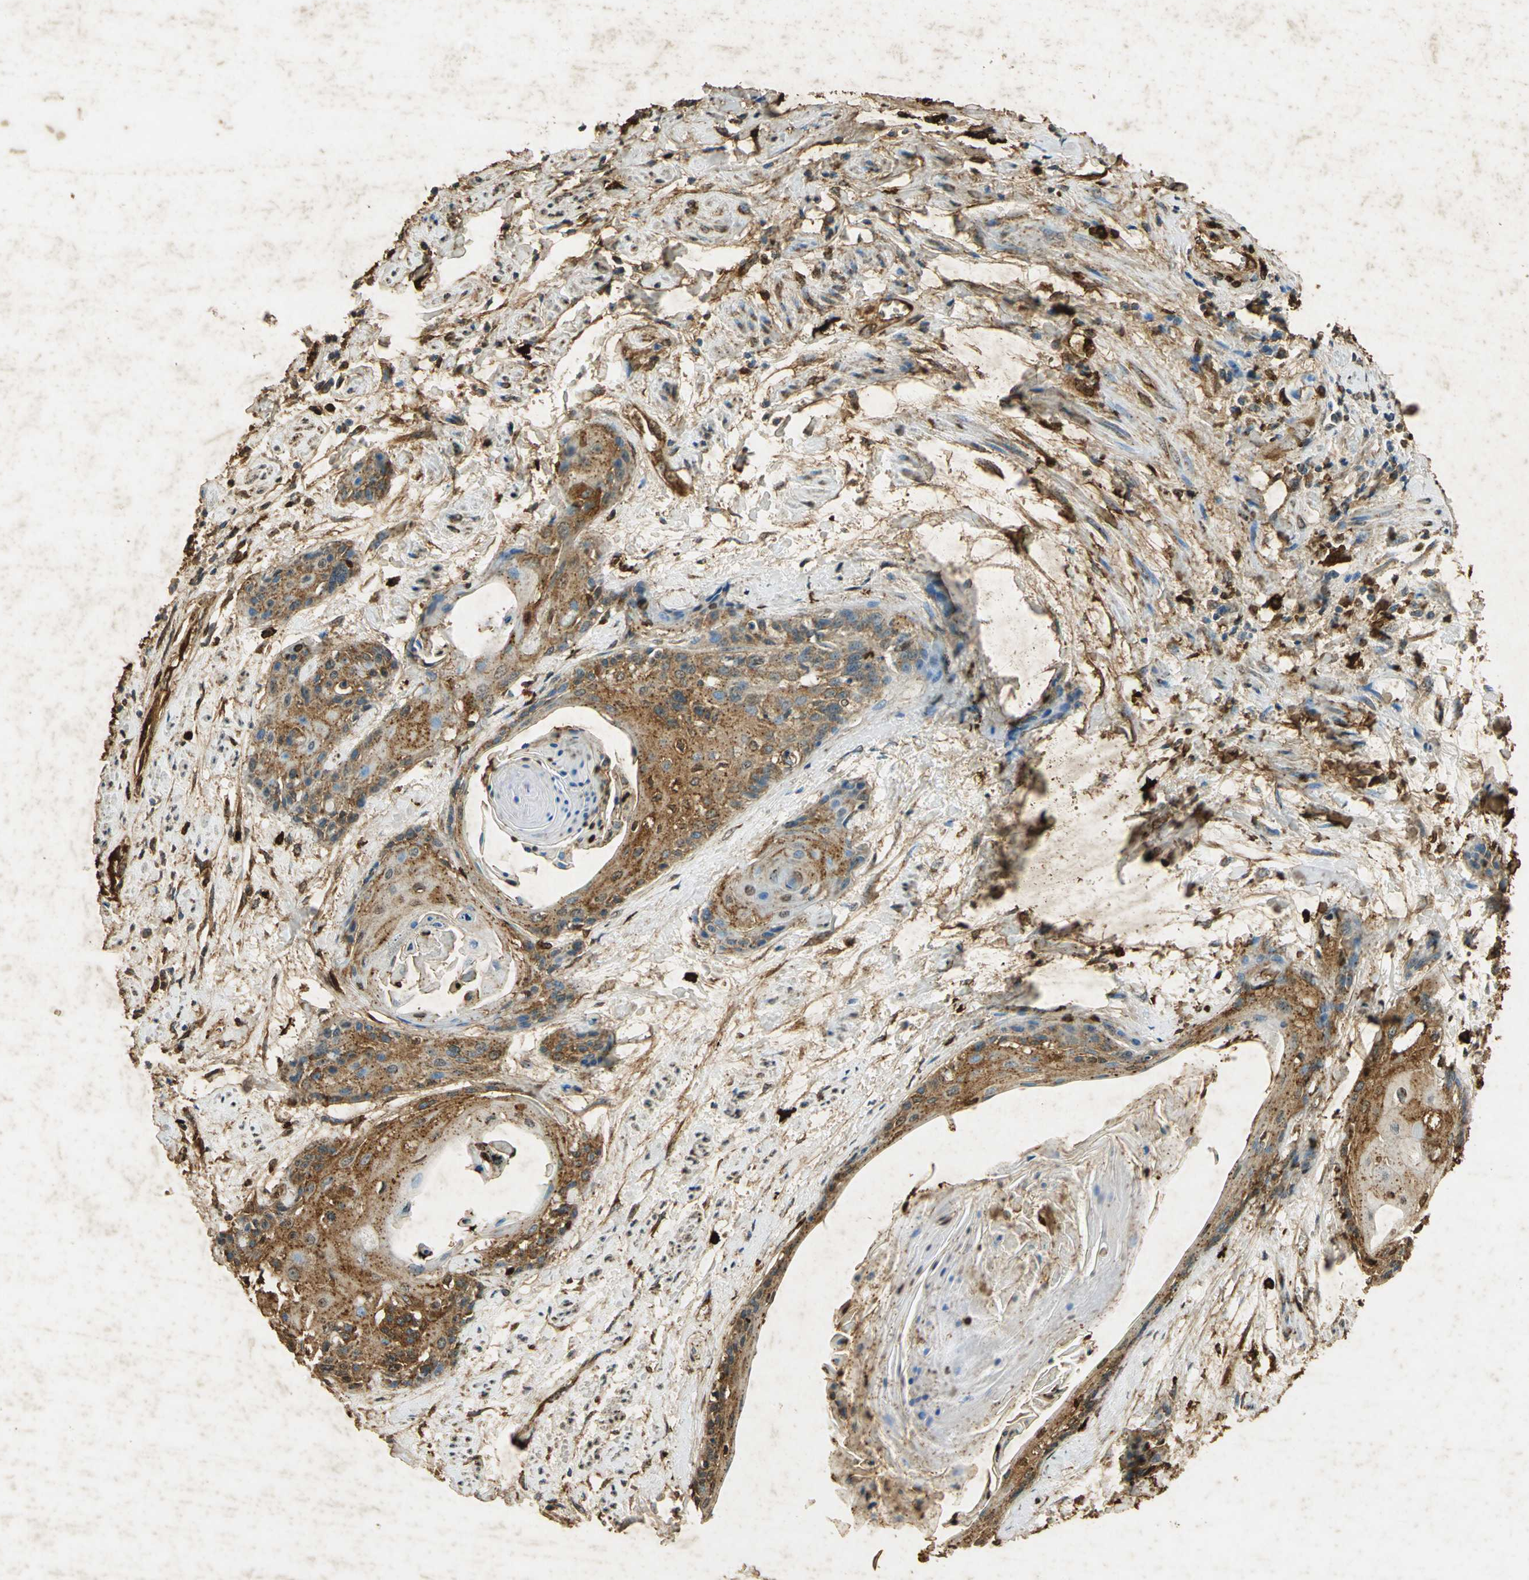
{"staining": {"intensity": "strong", "quantity": ">75%", "location": "cytoplasmic/membranous"}, "tissue": "cervical cancer", "cell_type": "Tumor cells", "image_type": "cancer", "snomed": [{"axis": "morphology", "description": "Squamous cell carcinoma, NOS"}, {"axis": "topography", "description": "Cervix"}], "caption": "Squamous cell carcinoma (cervical) stained with a brown dye demonstrates strong cytoplasmic/membranous positive expression in approximately >75% of tumor cells.", "gene": "ANXA4", "patient": {"sex": "female", "age": 57}}